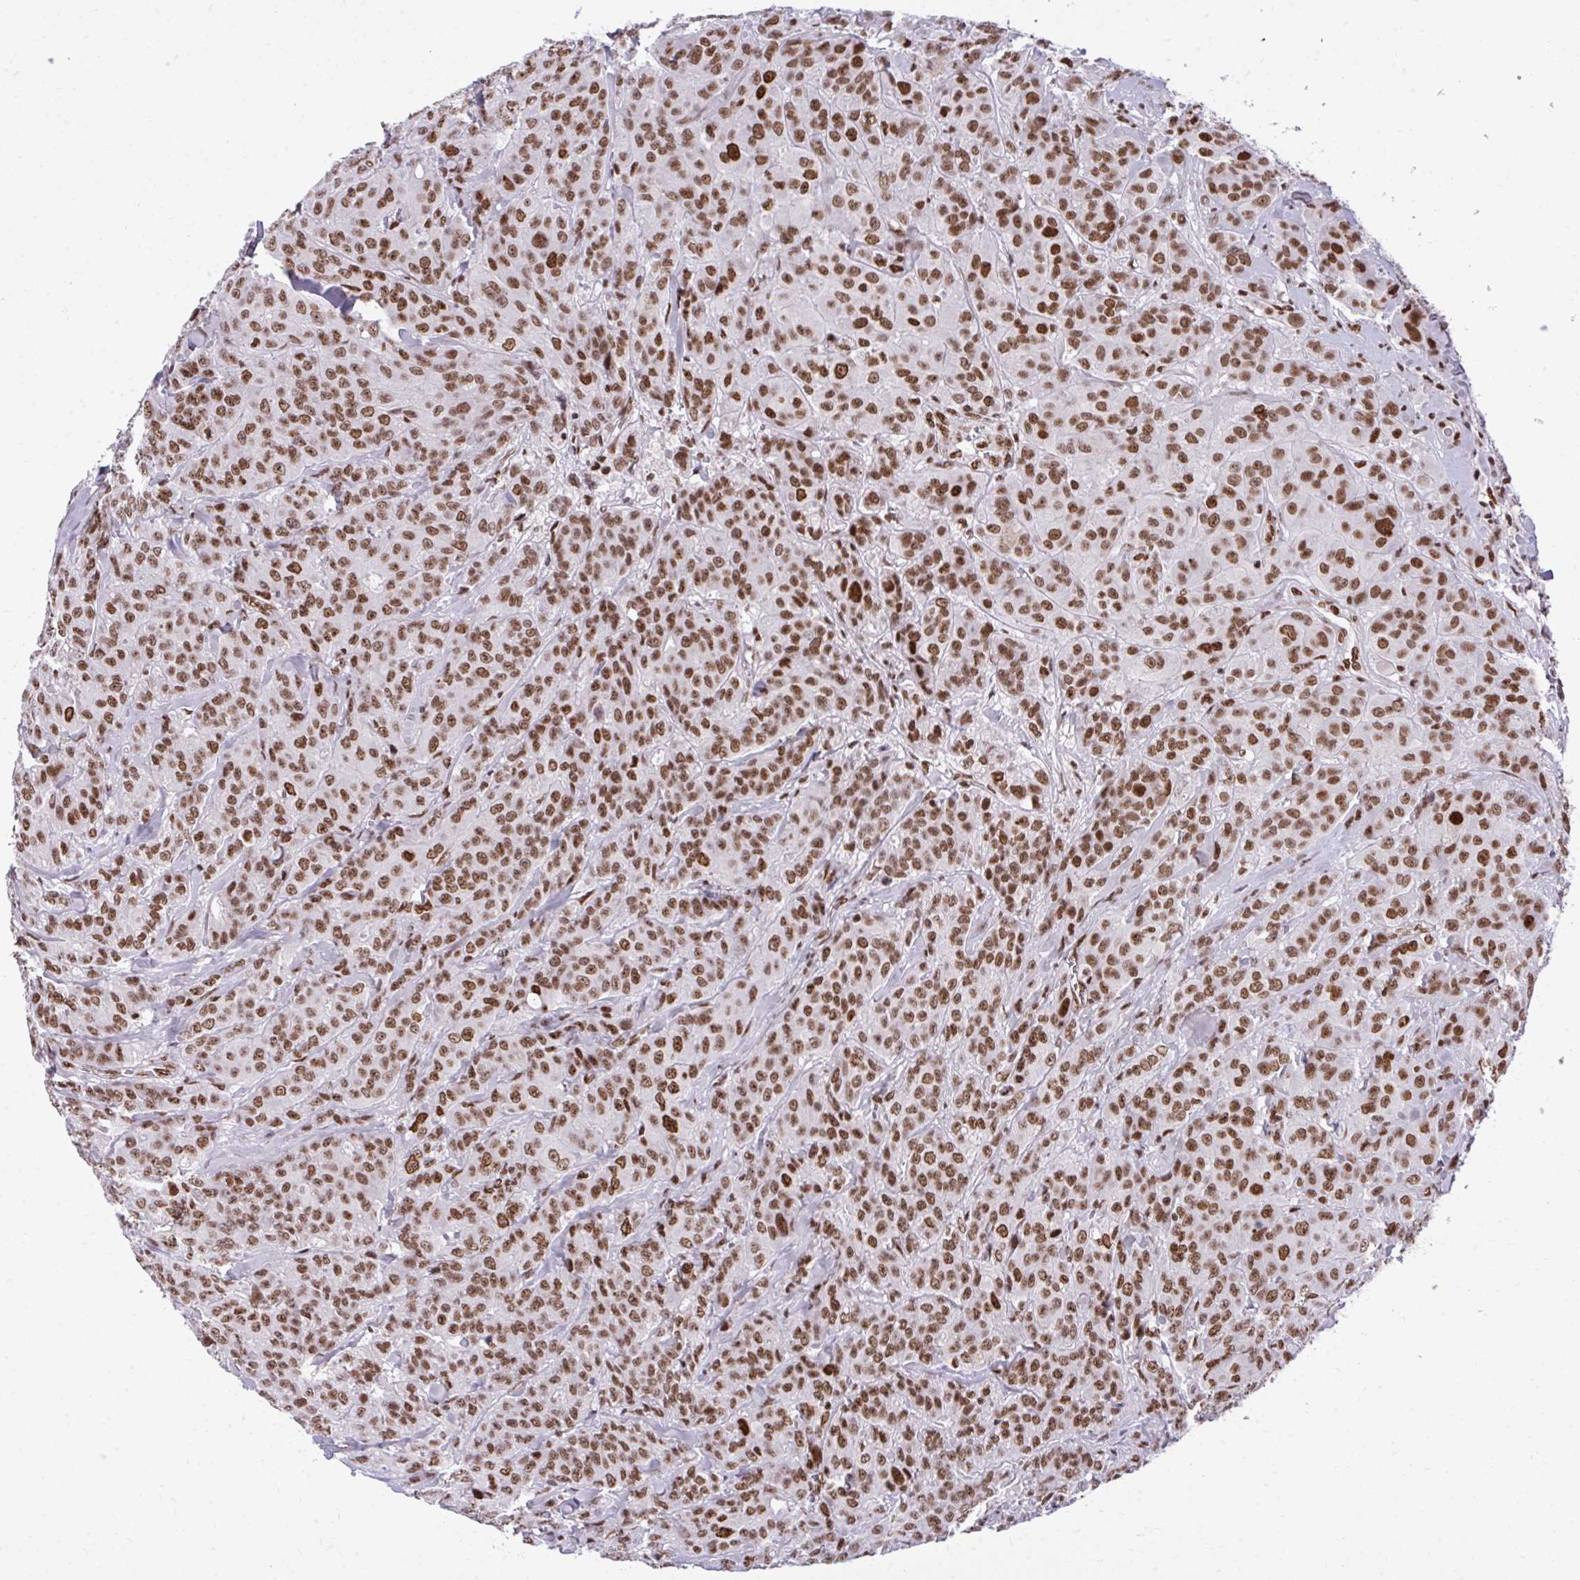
{"staining": {"intensity": "moderate", "quantity": ">75%", "location": "nuclear"}, "tissue": "breast cancer", "cell_type": "Tumor cells", "image_type": "cancer", "snomed": [{"axis": "morphology", "description": "Normal tissue, NOS"}, {"axis": "morphology", "description": "Duct carcinoma"}, {"axis": "topography", "description": "Breast"}], "caption": "This photomicrograph displays invasive ductal carcinoma (breast) stained with IHC to label a protein in brown. The nuclear of tumor cells show moderate positivity for the protein. Nuclei are counter-stained blue.", "gene": "CDYL", "patient": {"sex": "female", "age": 43}}